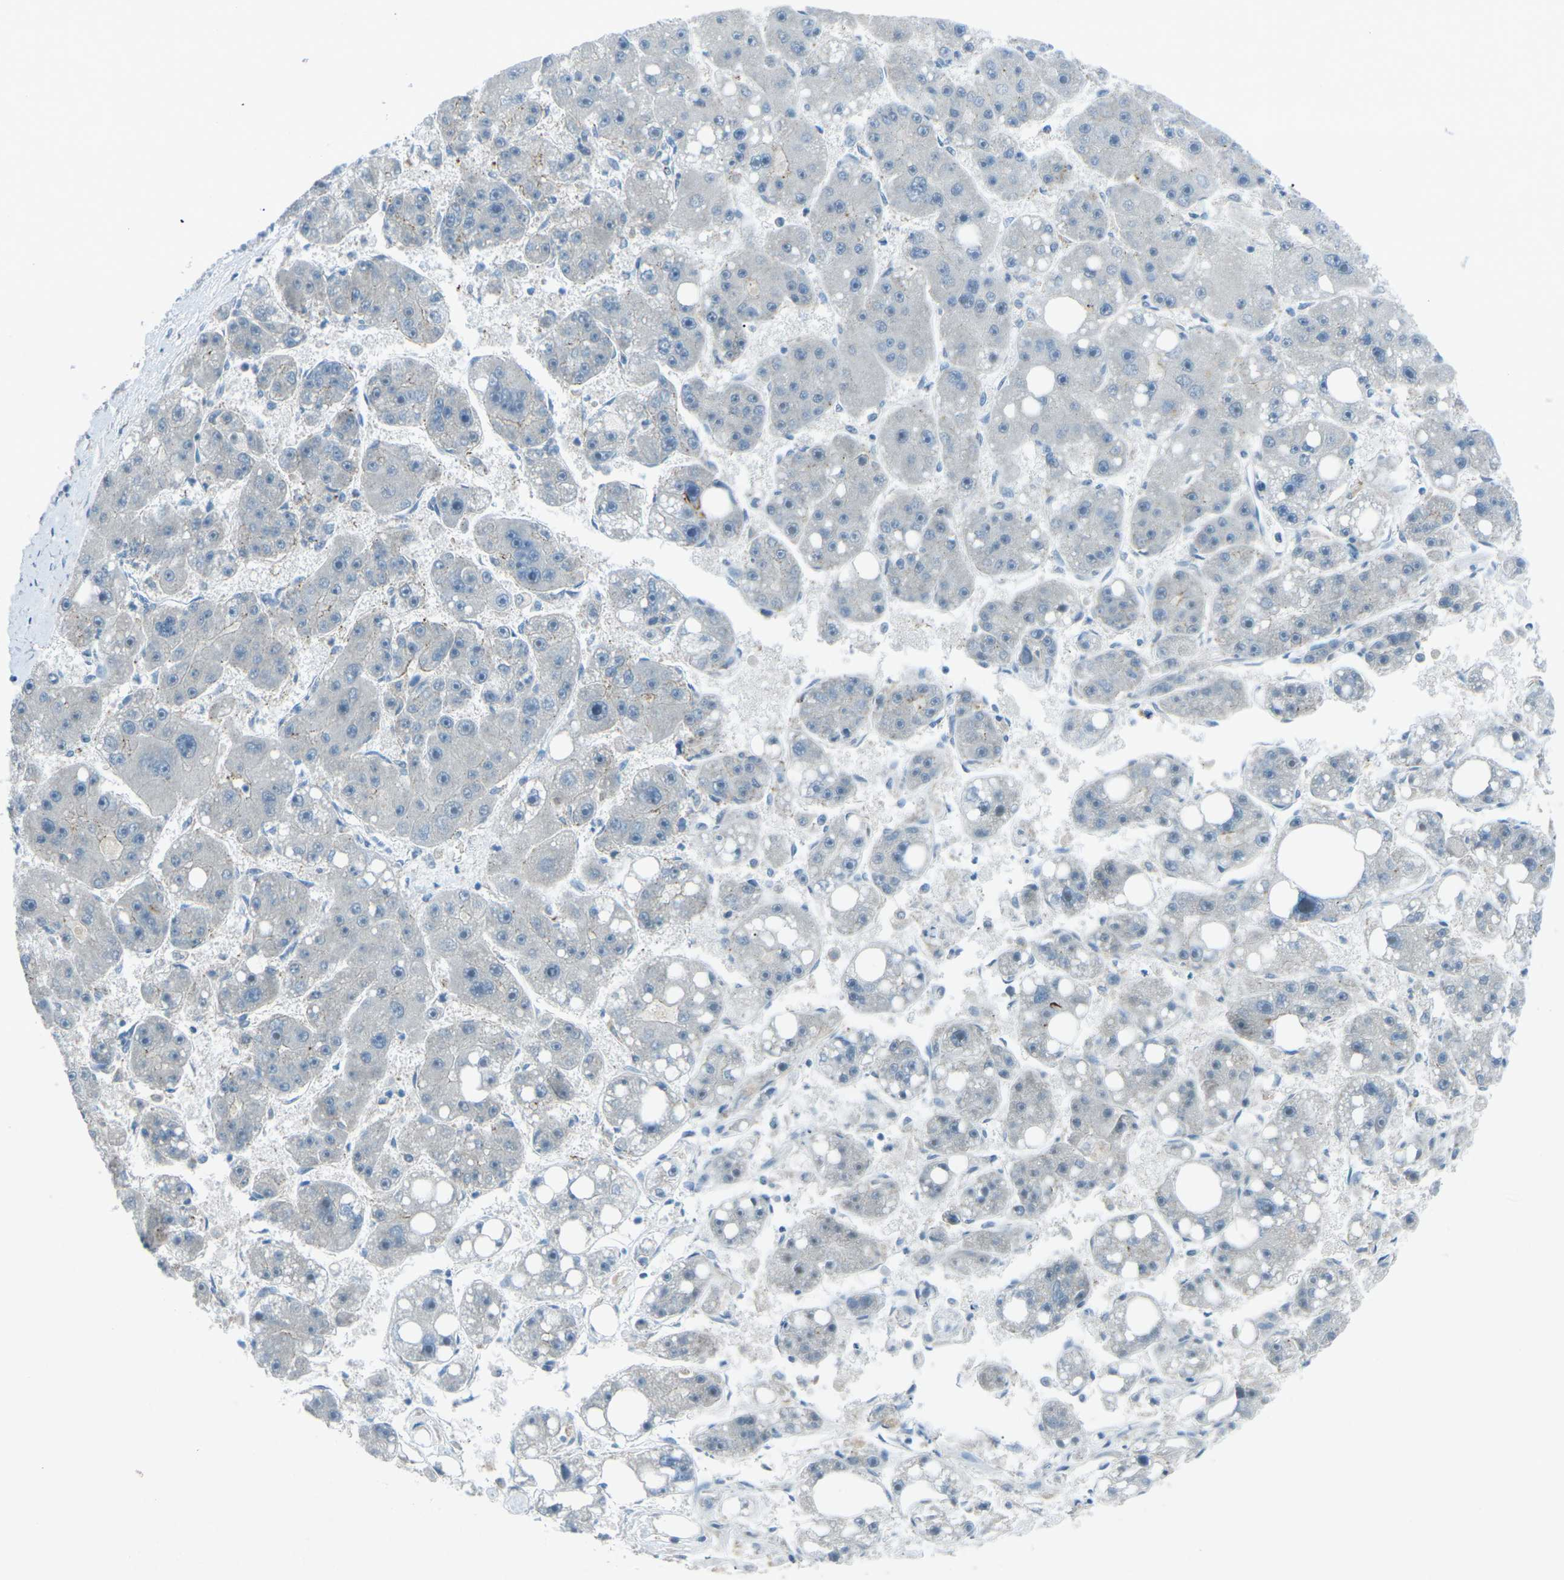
{"staining": {"intensity": "negative", "quantity": "none", "location": "none"}, "tissue": "liver cancer", "cell_type": "Tumor cells", "image_type": "cancer", "snomed": [{"axis": "morphology", "description": "Carcinoma, Hepatocellular, NOS"}, {"axis": "topography", "description": "Liver"}], "caption": "This is a image of immunohistochemistry staining of liver cancer (hepatocellular carcinoma), which shows no staining in tumor cells. (Stains: DAB immunohistochemistry with hematoxylin counter stain, Microscopy: brightfield microscopy at high magnification).", "gene": "PRKCA", "patient": {"sex": "female", "age": 61}}